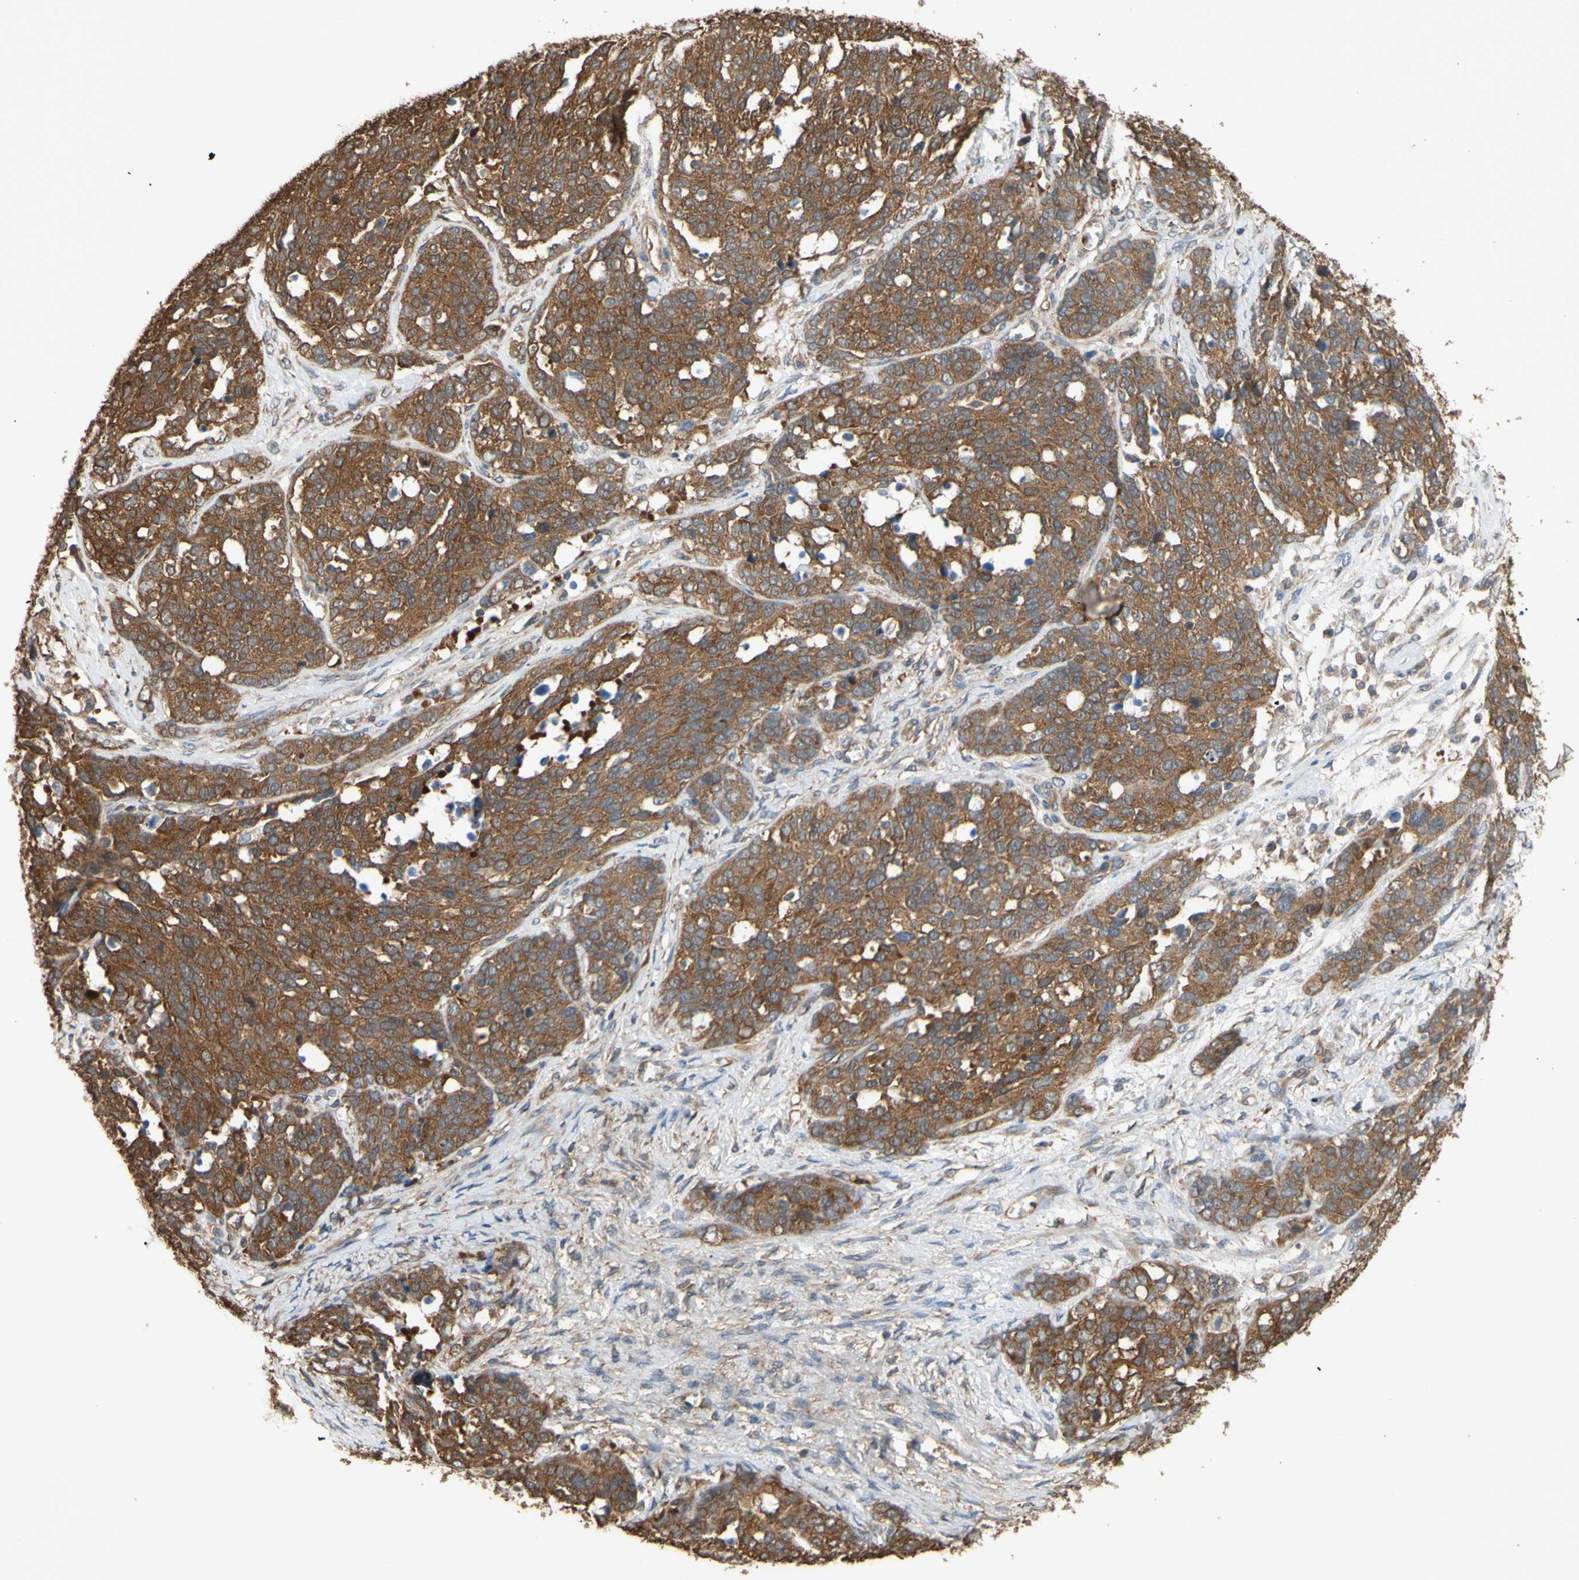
{"staining": {"intensity": "strong", "quantity": ">75%", "location": "cytoplasmic/membranous"}, "tissue": "ovarian cancer", "cell_type": "Tumor cells", "image_type": "cancer", "snomed": [{"axis": "morphology", "description": "Cystadenocarcinoma, serous, NOS"}, {"axis": "topography", "description": "Ovary"}], "caption": "Immunohistochemistry (IHC) photomicrograph of neoplastic tissue: ovarian cancer (serous cystadenocarcinoma) stained using IHC reveals high levels of strong protein expression localized specifically in the cytoplasmic/membranous of tumor cells, appearing as a cytoplasmic/membranous brown color.", "gene": "CTTN", "patient": {"sex": "female", "age": 44}}